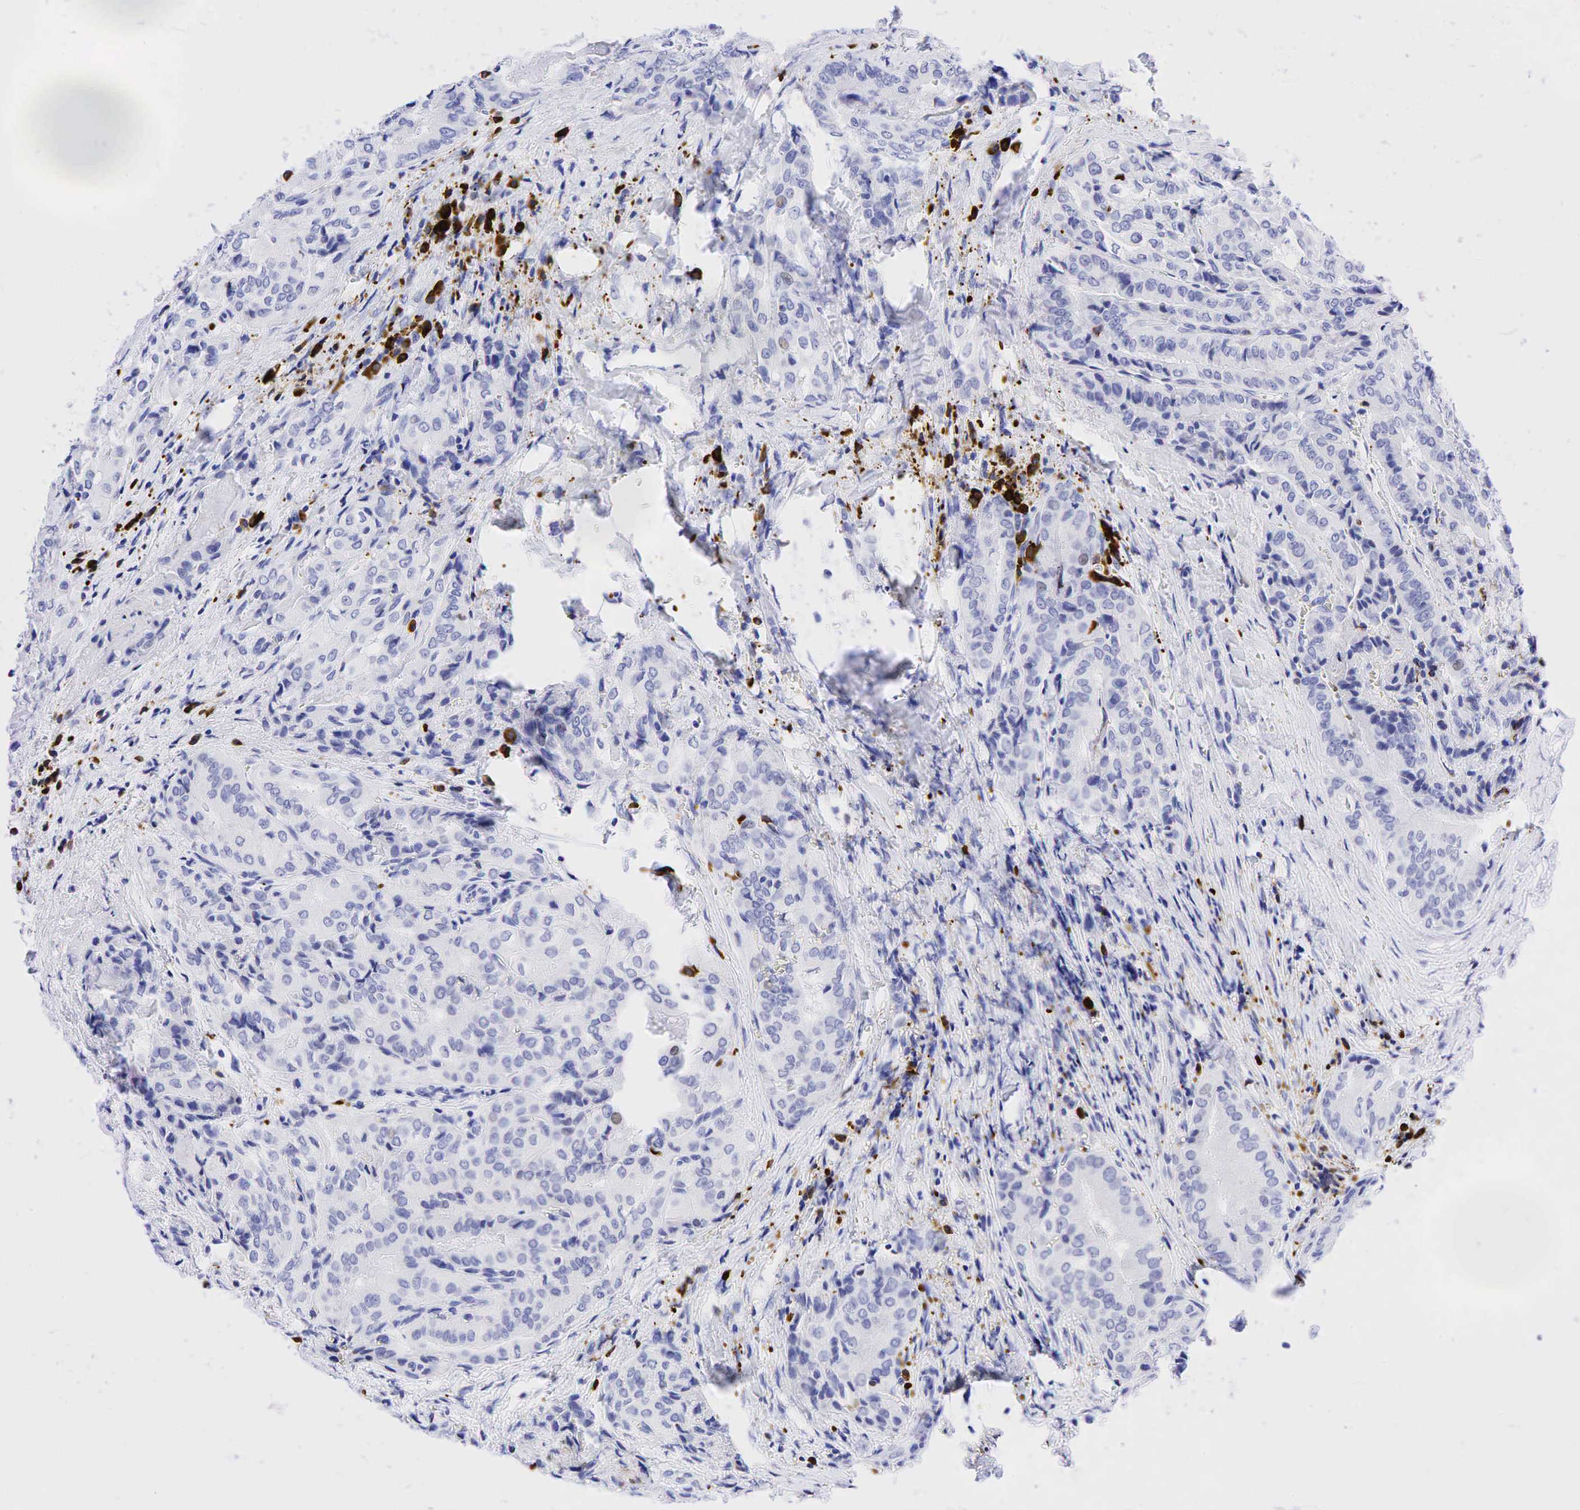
{"staining": {"intensity": "weak", "quantity": "<25%", "location": "nuclear"}, "tissue": "thyroid cancer", "cell_type": "Tumor cells", "image_type": "cancer", "snomed": [{"axis": "morphology", "description": "Papillary adenocarcinoma, NOS"}, {"axis": "topography", "description": "Thyroid gland"}], "caption": "This image is of thyroid papillary adenocarcinoma stained with immunohistochemistry (IHC) to label a protein in brown with the nuclei are counter-stained blue. There is no positivity in tumor cells.", "gene": "CD79A", "patient": {"sex": "female", "age": 71}}